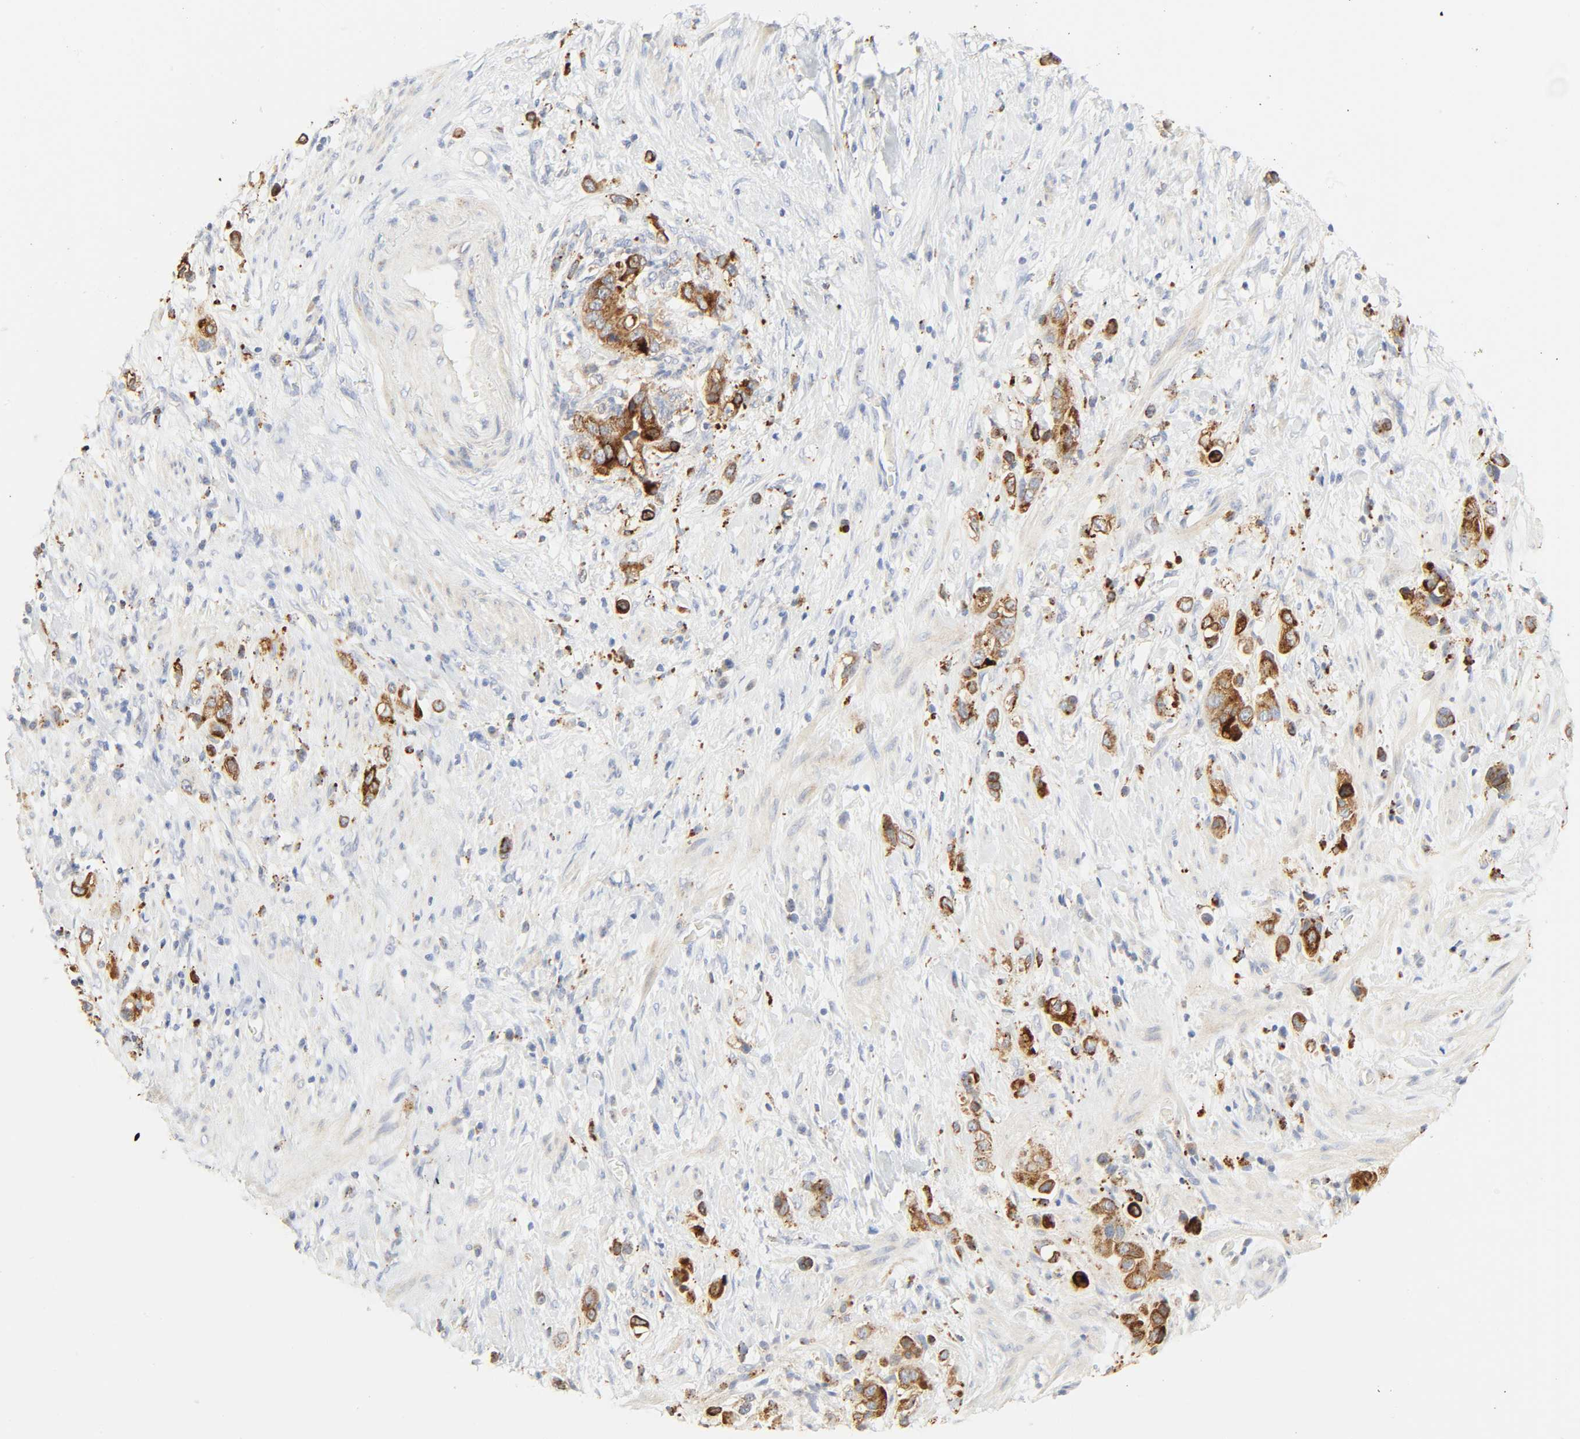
{"staining": {"intensity": "strong", "quantity": ">75%", "location": "cytoplasmic/membranous"}, "tissue": "stomach cancer", "cell_type": "Tumor cells", "image_type": "cancer", "snomed": [{"axis": "morphology", "description": "Adenocarcinoma, NOS"}, {"axis": "topography", "description": "Stomach, lower"}], "caption": "Stomach adenocarcinoma stained with a brown dye exhibits strong cytoplasmic/membranous positive staining in approximately >75% of tumor cells.", "gene": "CAMK2A", "patient": {"sex": "female", "age": 93}}